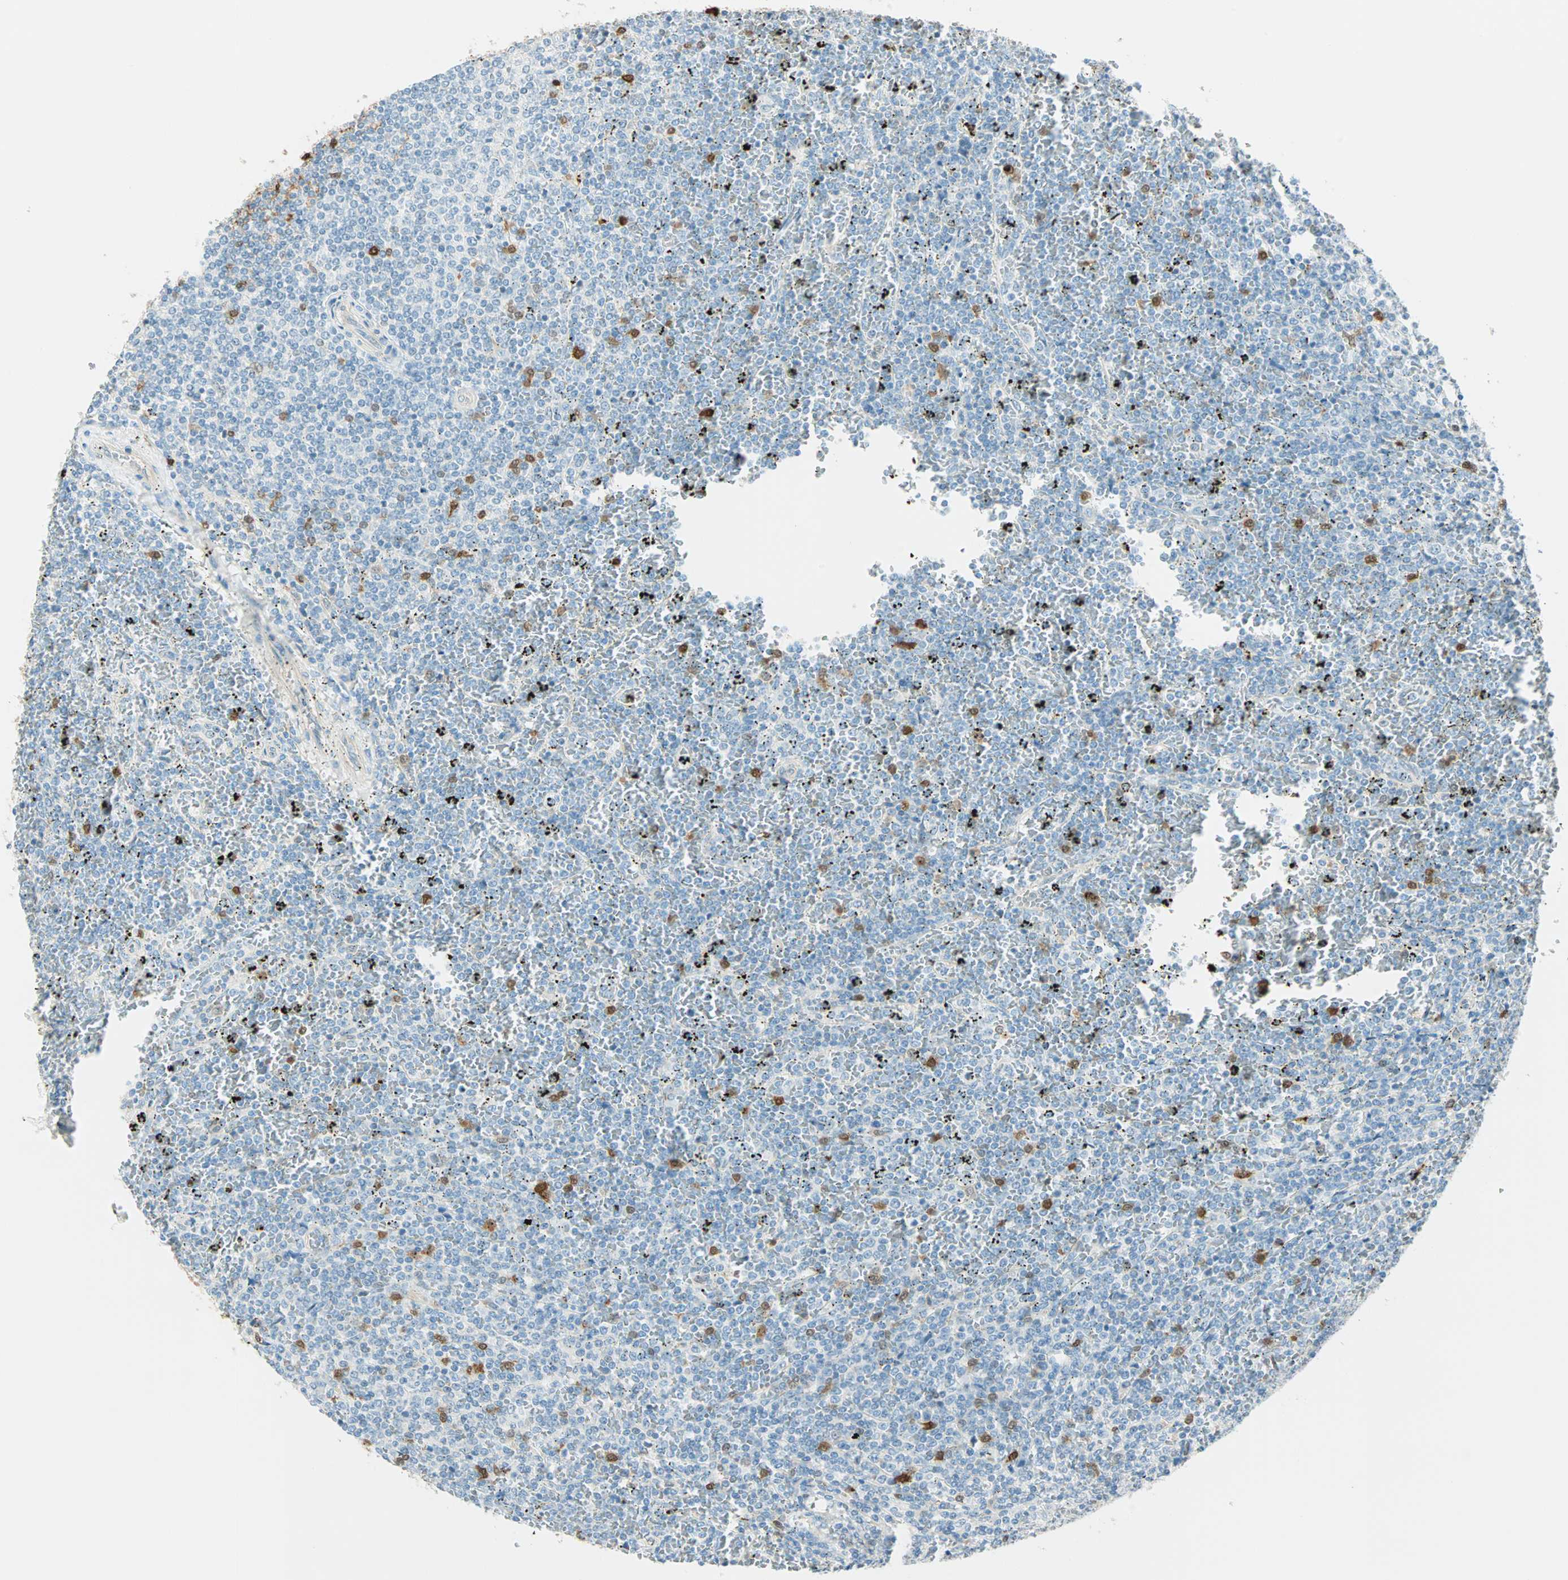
{"staining": {"intensity": "negative", "quantity": "none", "location": "none"}, "tissue": "lymphoma", "cell_type": "Tumor cells", "image_type": "cancer", "snomed": [{"axis": "morphology", "description": "Malignant lymphoma, non-Hodgkin's type, Low grade"}, {"axis": "topography", "description": "Spleen"}], "caption": "Human low-grade malignant lymphoma, non-Hodgkin's type stained for a protein using immunohistochemistry exhibits no expression in tumor cells.", "gene": "S100A1", "patient": {"sex": "female", "age": 77}}